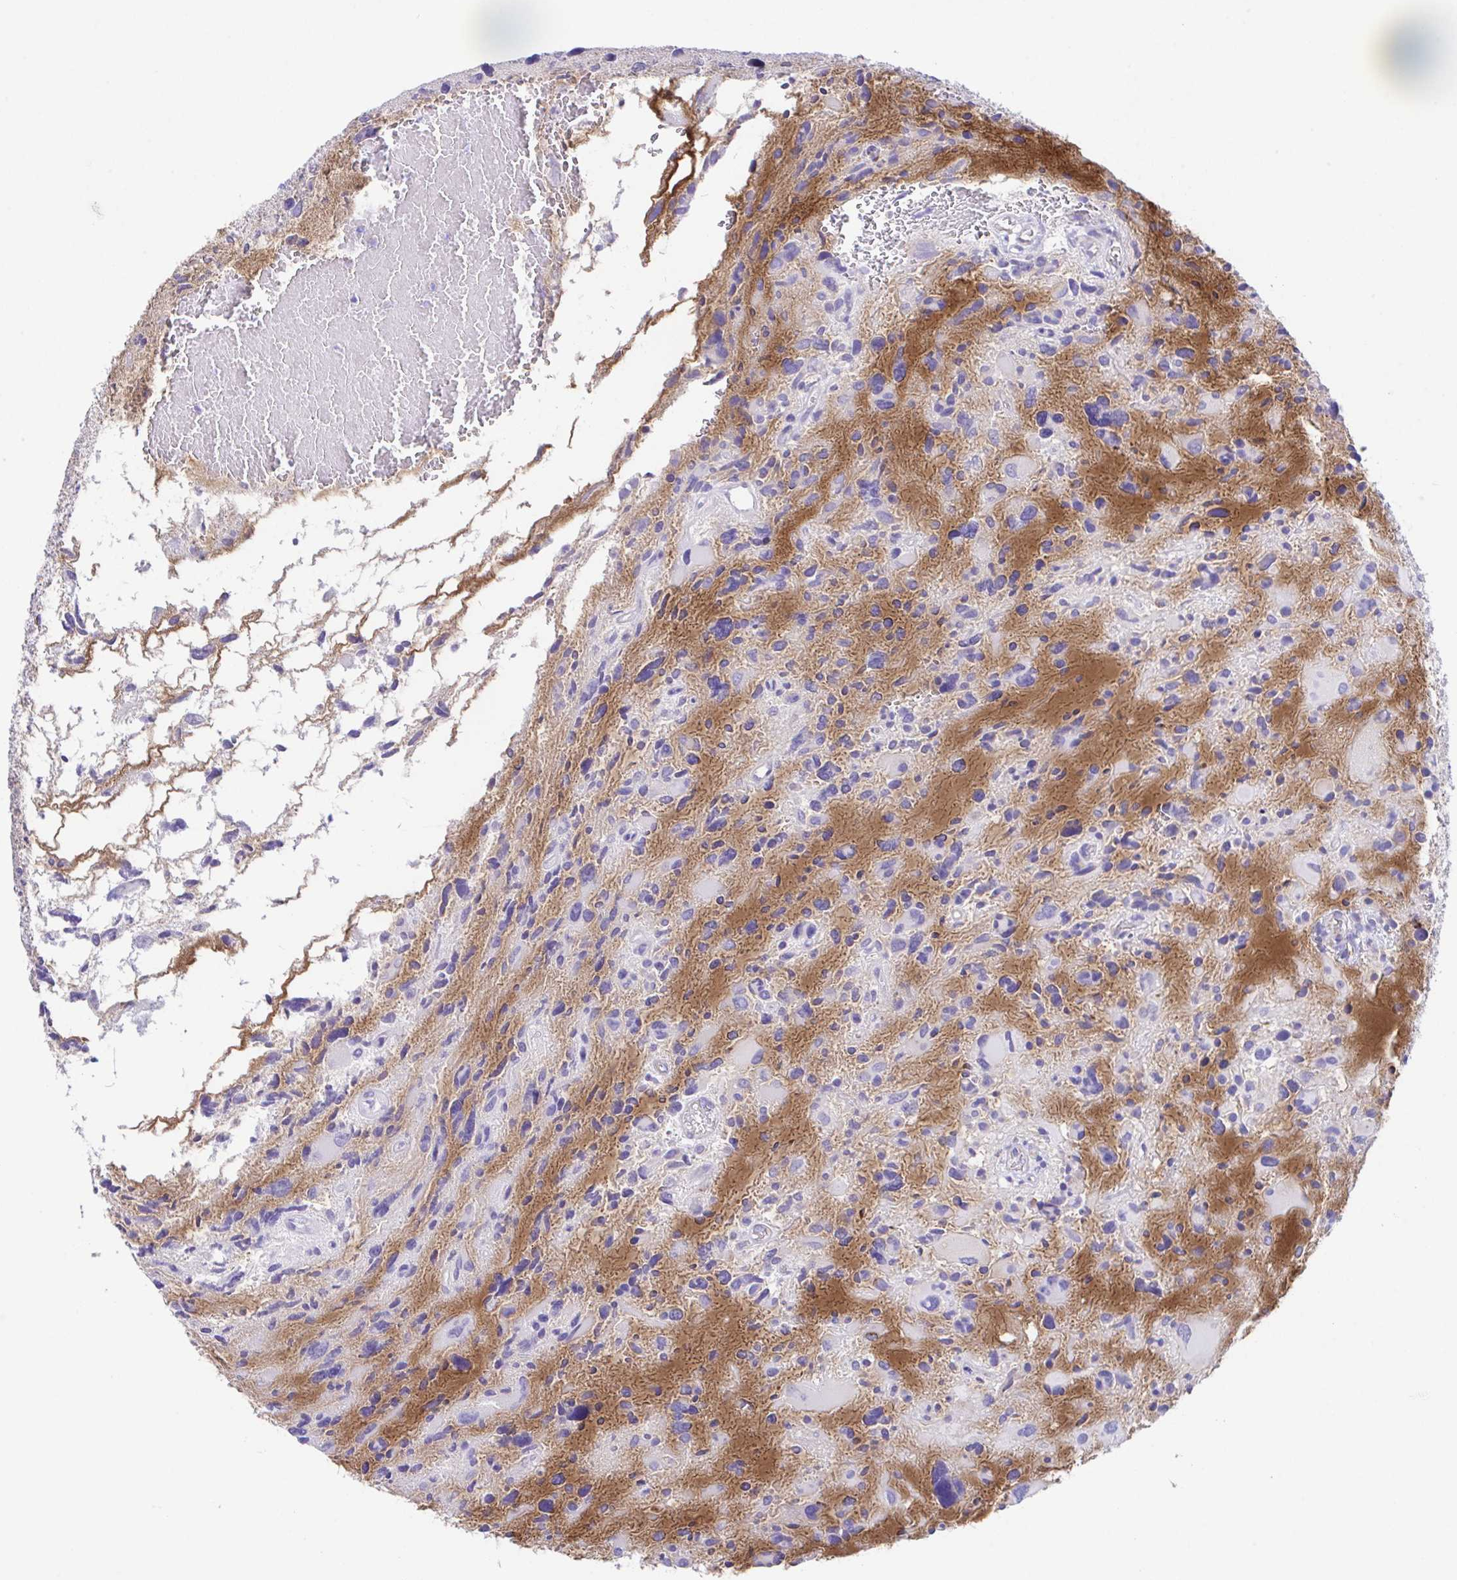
{"staining": {"intensity": "negative", "quantity": "none", "location": "none"}, "tissue": "glioma", "cell_type": "Tumor cells", "image_type": "cancer", "snomed": [{"axis": "morphology", "description": "Glioma, malignant, High grade"}, {"axis": "topography", "description": "Brain"}], "caption": "High-grade glioma (malignant) was stained to show a protein in brown. There is no significant positivity in tumor cells. (DAB (3,3'-diaminobenzidine) immunohistochemistry, high magnification).", "gene": "PCMTD2", "patient": {"sex": "female", "age": 11}}